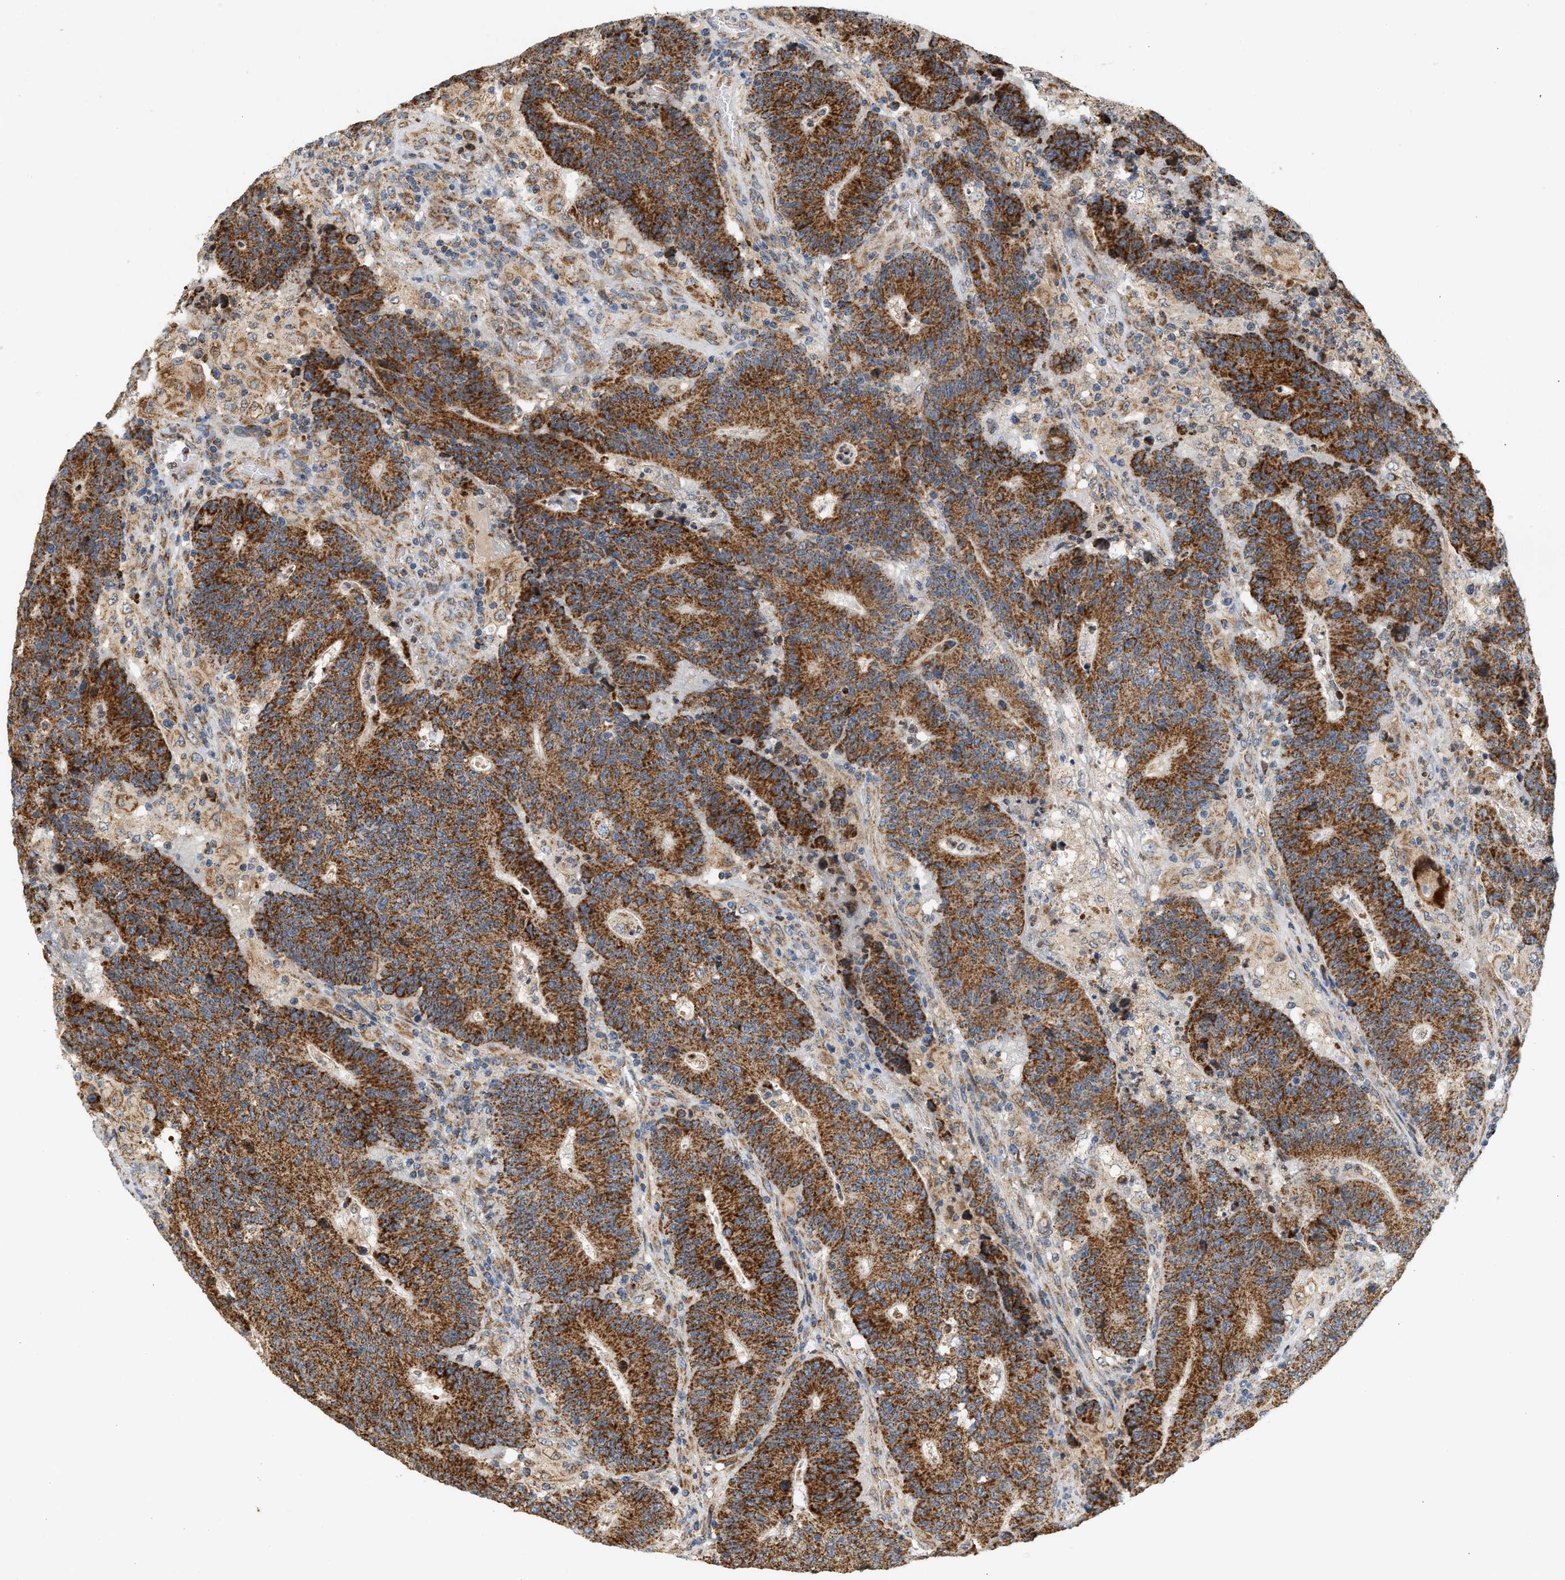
{"staining": {"intensity": "strong", "quantity": ">75%", "location": "cytoplasmic/membranous"}, "tissue": "colorectal cancer", "cell_type": "Tumor cells", "image_type": "cancer", "snomed": [{"axis": "morphology", "description": "Normal tissue, NOS"}, {"axis": "morphology", "description": "Adenocarcinoma, NOS"}, {"axis": "topography", "description": "Colon"}], "caption": "Human colorectal adenocarcinoma stained with a brown dye demonstrates strong cytoplasmic/membranous positive staining in about >75% of tumor cells.", "gene": "MCU", "patient": {"sex": "female", "age": 75}}